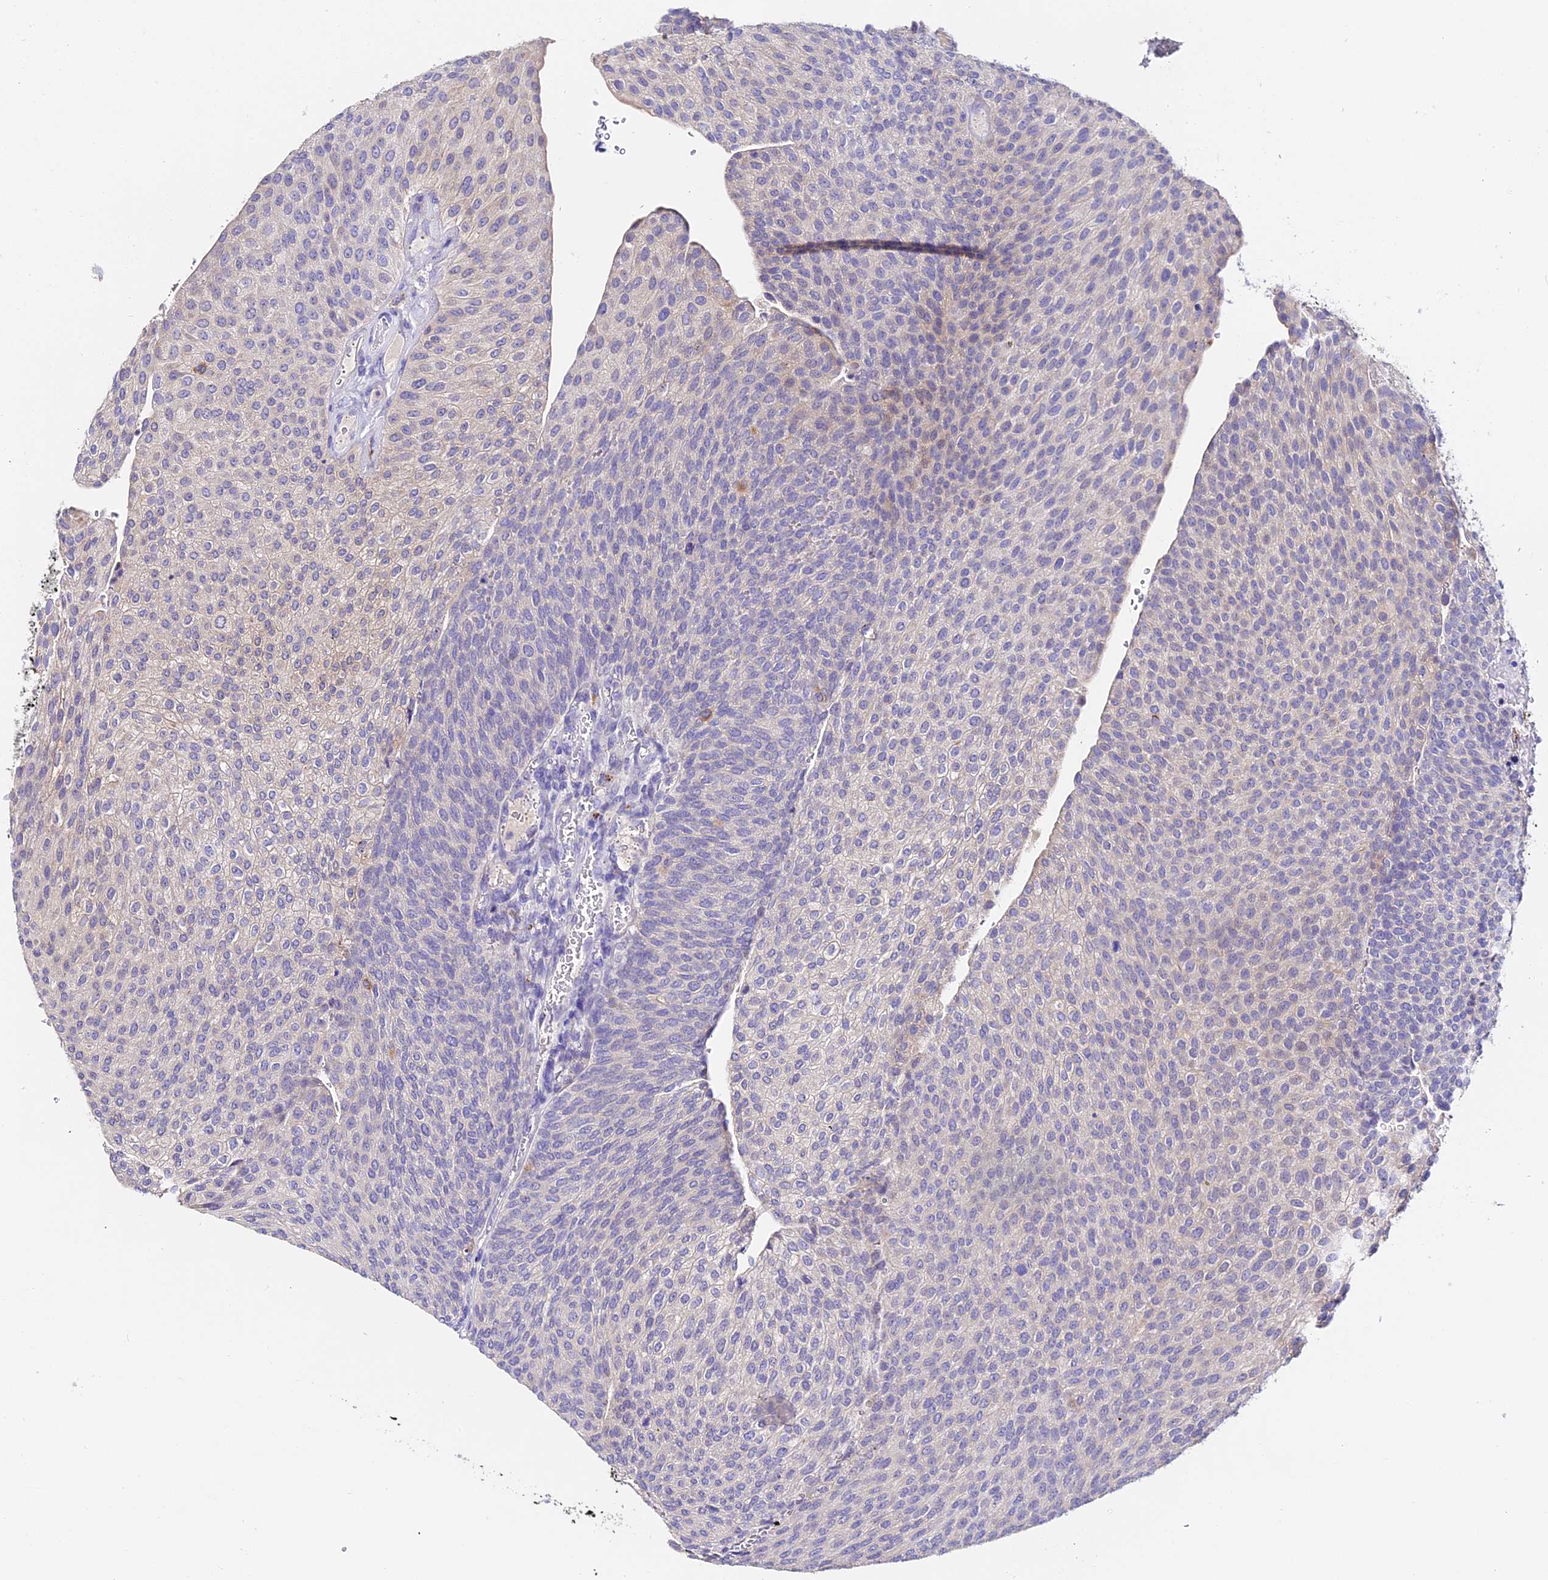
{"staining": {"intensity": "negative", "quantity": "none", "location": "none"}, "tissue": "urothelial cancer", "cell_type": "Tumor cells", "image_type": "cancer", "snomed": [{"axis": "morphology", "description": "Urothelial carcinoma, High grade"}, {"axis": "topography", "description": "Urinary bladder"}], "caption": "The immunohistochemistry photomicrograph has no significant positivity in tumor cells of urothelial cancer tissue.", "gene": "LYPD6", "patient": {"sex": "female", "age": 79}}